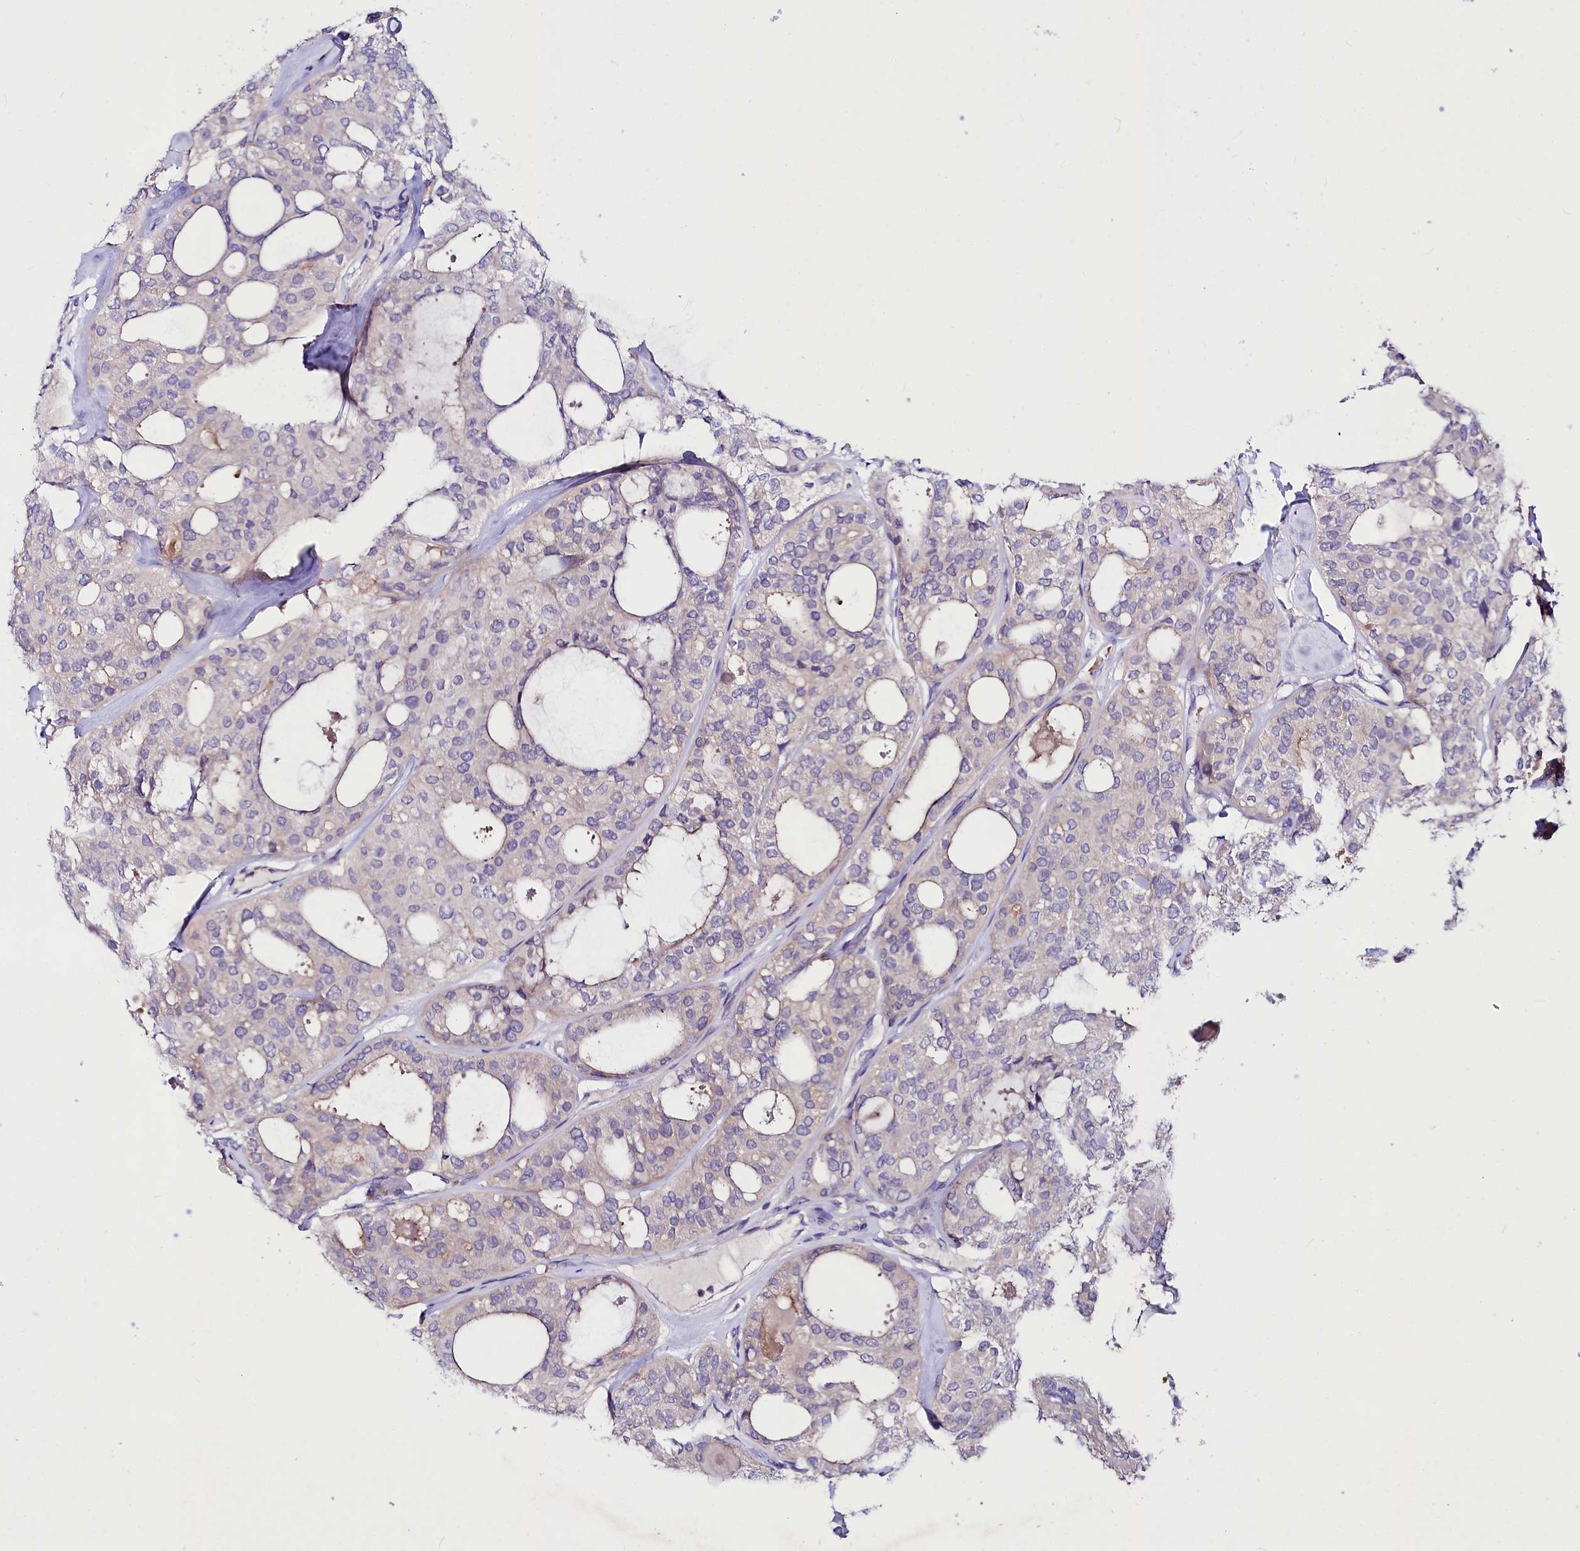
{"staining": {"intensity": "negative", "quantity": "none", "location": "none"}, "tissue": "thyroid cancer", "cell_type": "Tumor cells", "image_type": "cancer", "snomed": [{"axis": "morphology", "description": "Follicular adenoma carcinoma, NOS"}, {"axis": "topography", "description": "Thyroid gland"}], "caption": "The immunohistochemistry micrograph has no significant expression in tumor cells of thyroid follicular adenoma carcinoma tissue. (DAB (3,3'-diaminobenzidine) immunohistochemistry (IHC) with hematoxylin counter stain).", "gene": "ABHD5", "patient": {"sex": "male", "age": 75}}